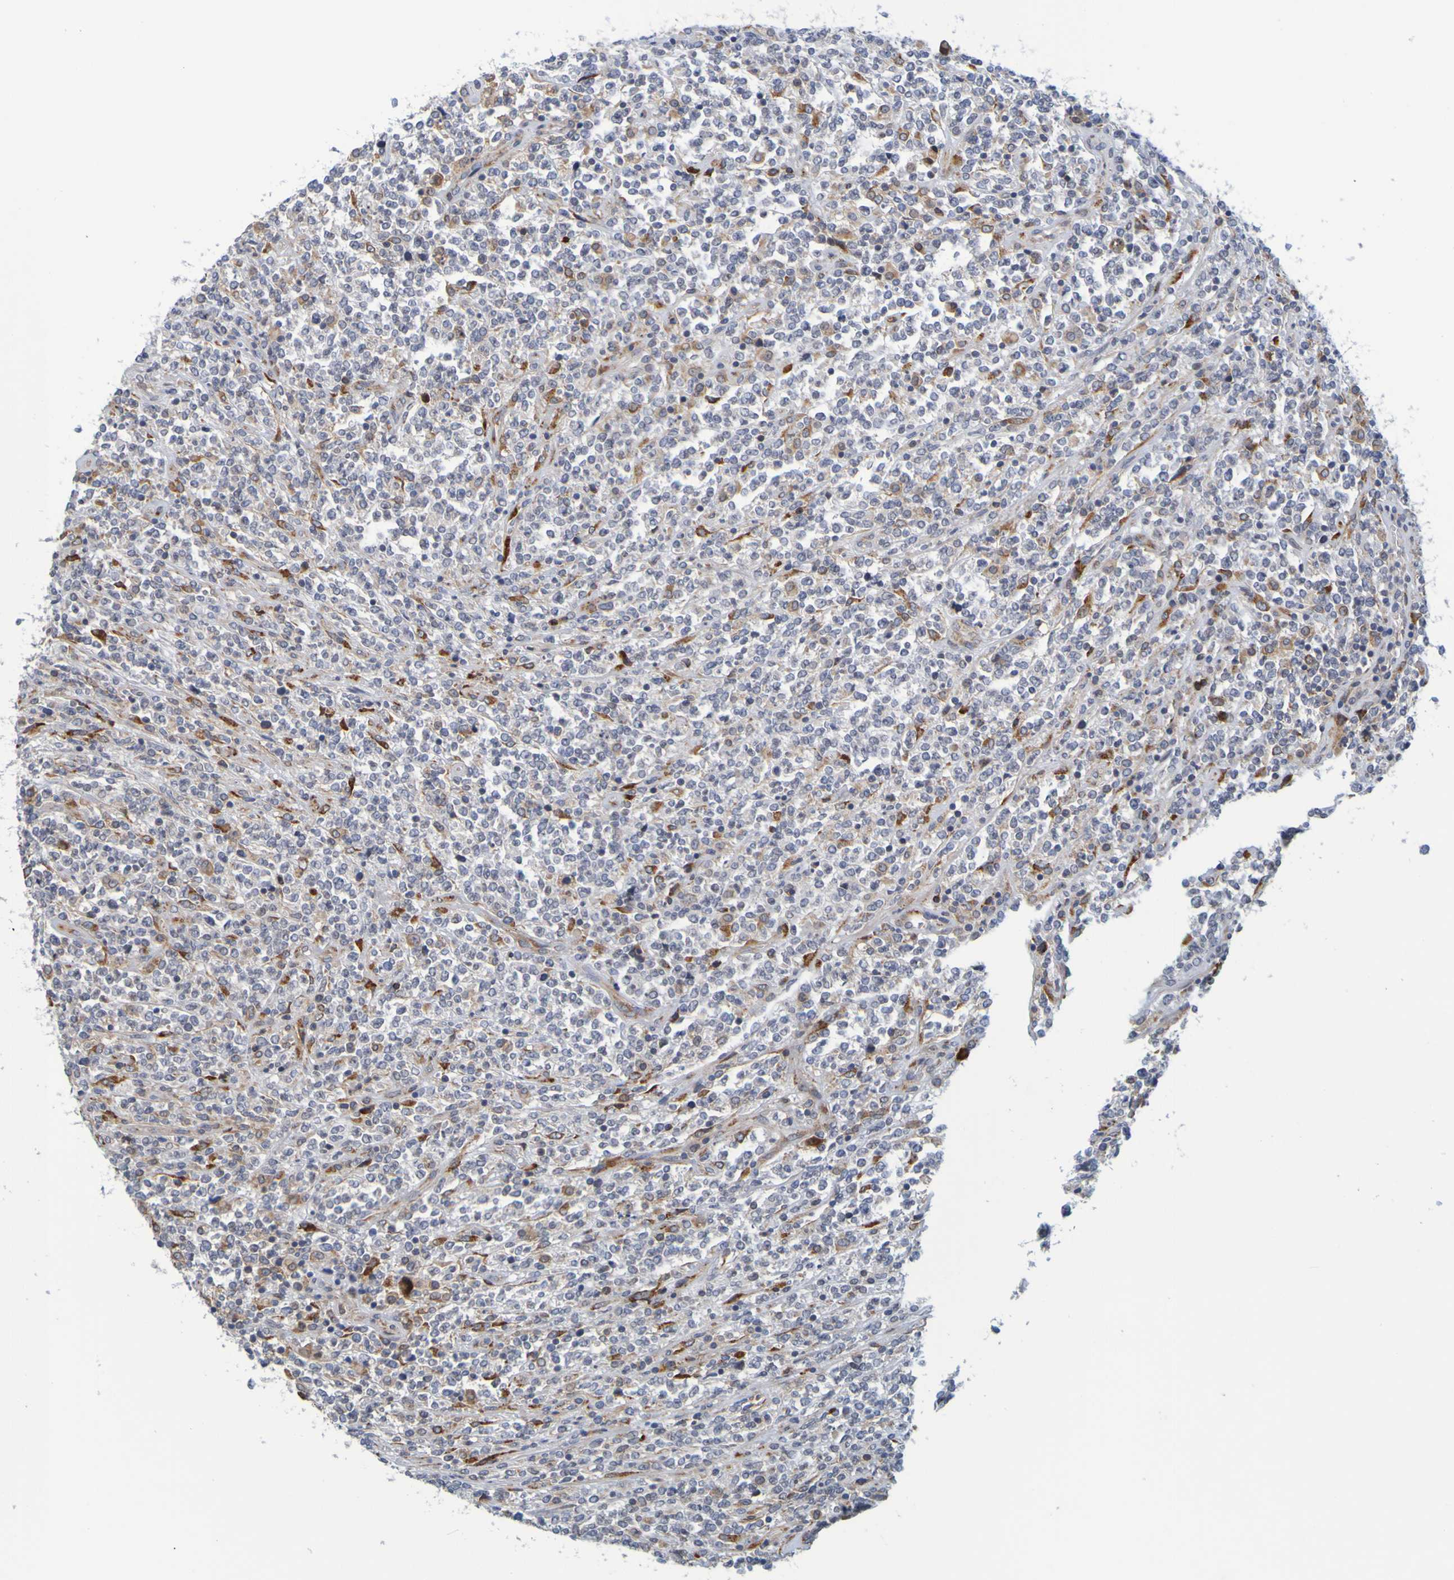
{"staining": {"intensity": "negative", "quantity": "none", "location": "none"}, "tissue": "lymphoma", "cell_type": "Tumor cells", "image_type": "cancer", "snomed": [{"axis": "morphology", "description": "Malignant lymphoma, non-Hodgkin's type, High grade"}, {"axis": "topography", "description": "Soft tissue"}], "caption": "A histopathology image of lymphoma stained for a protein reveals no brown staining in tumor cells.", "gene": "SIL1", "patient": {"sex": "male", "age": 18}}